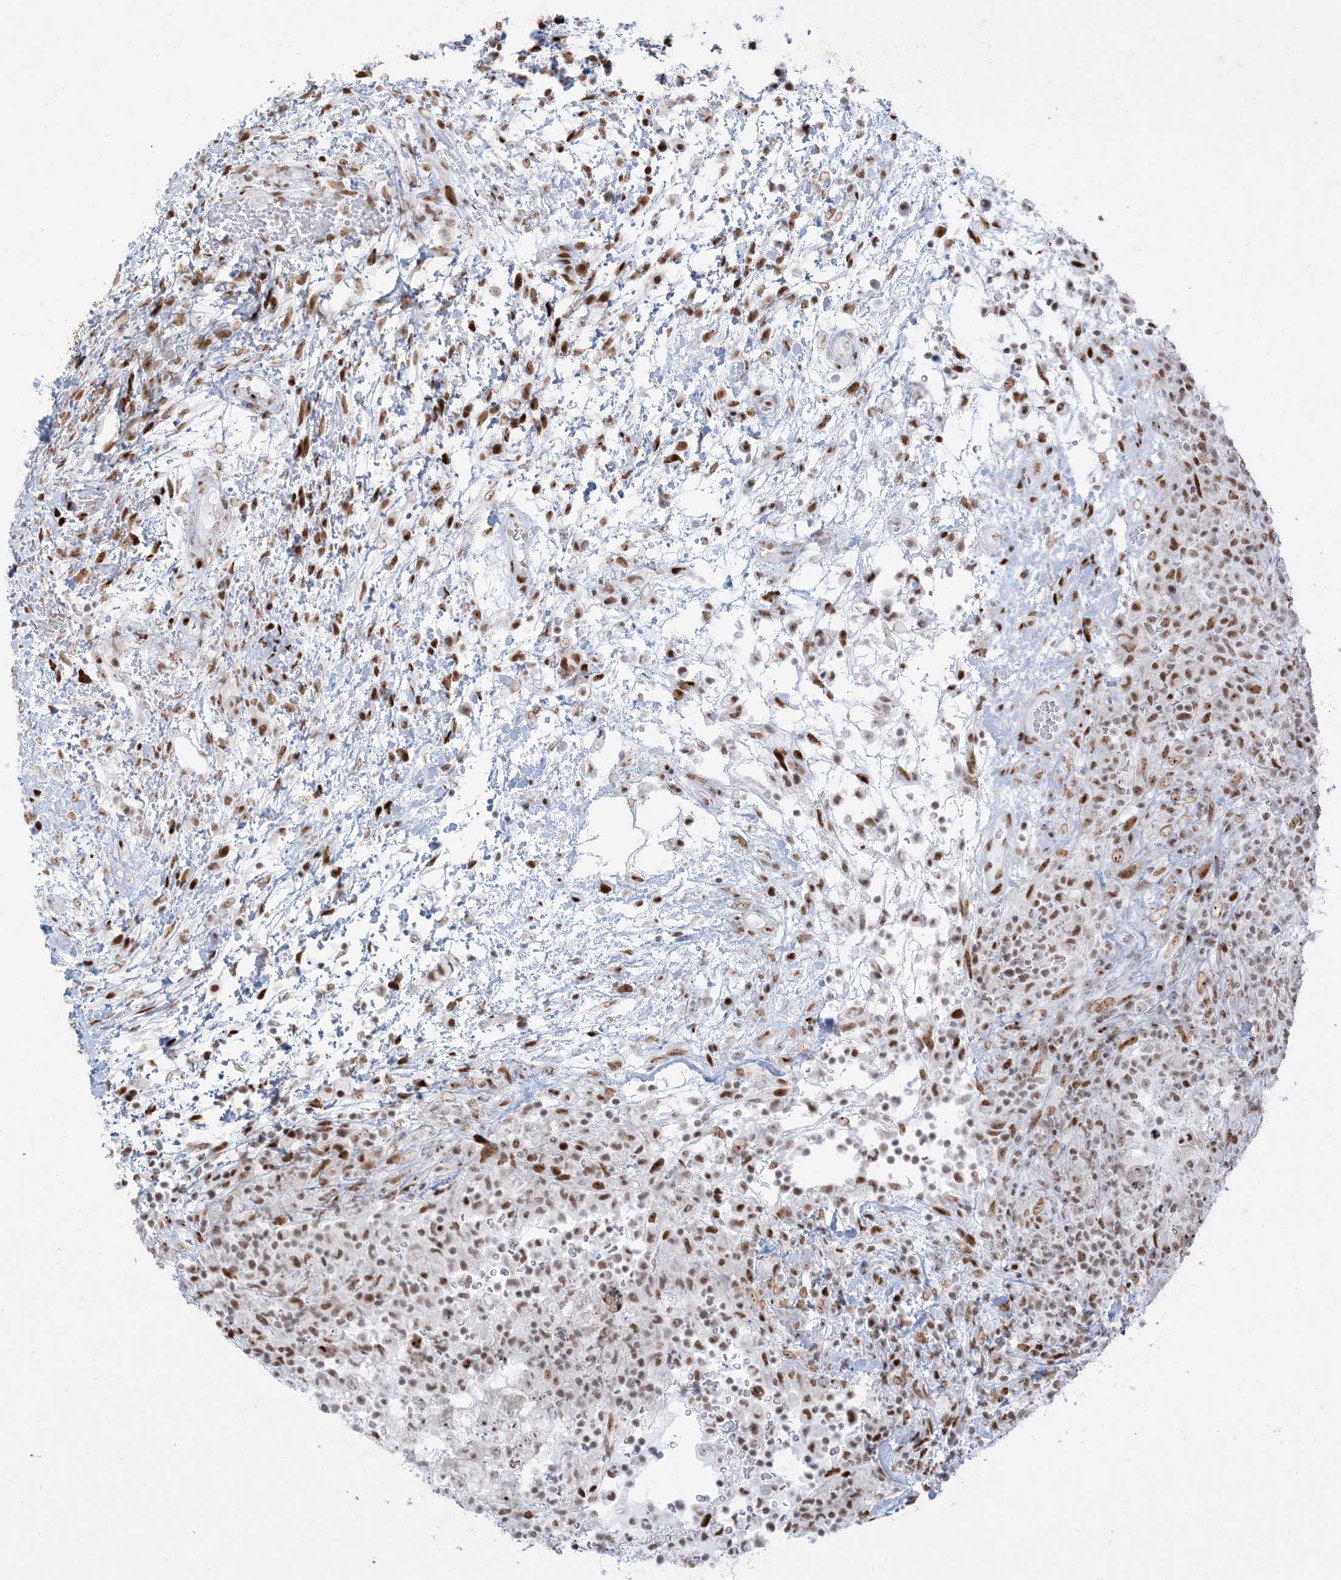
{"staining": {"intensity": "moderate", "quantity": "25%-75%", "location": "nuclear"}, "tissue": "testis cancer", "cell_type": "Tumor cells", "image_type": "cancer", "snomed": [{"axis": "morphology", "description": "Carcinoma, Embryonal, NOS"}, {"axis": "topography", "description": "Testis"}], "caption": "Testis cancer stained with DAB (3,3'-diaminobenzidine) IHC reveals medium levels of moderate nuclear expression in approximately 25%-75% of tumor cells. (DAB = brown stain, brightfield microscopy at high magnification).", "gene": "STAG1", "patient": {"sex": "male", "age": 37}}